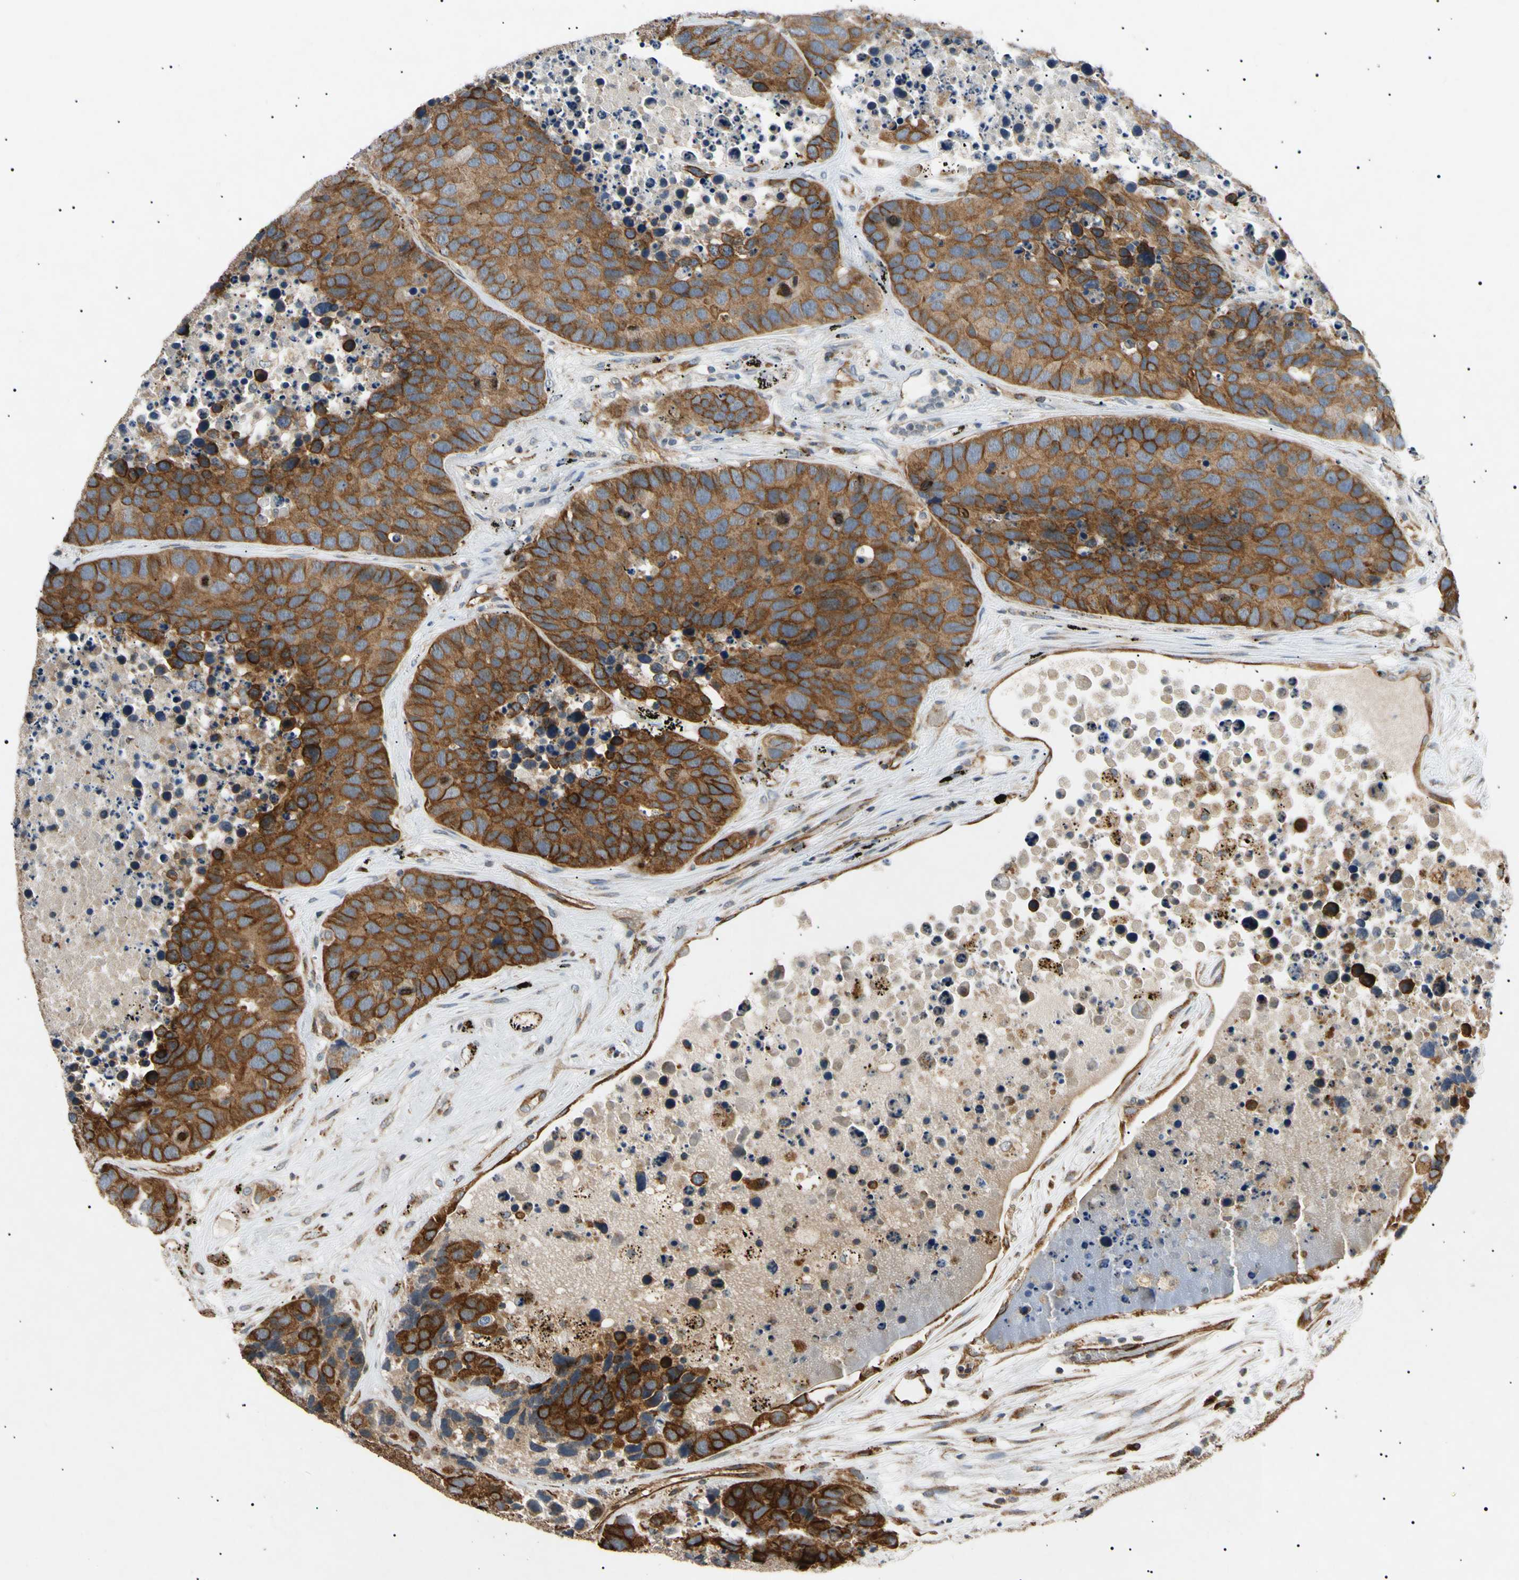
{"staining": {"intensity": "moderate", "quantity": "25%-75%", "location": "cytoplasmic/membranous,nuclear"}, "tissue": "carcinoid", "cell_type": "Tumor cells", "image_type": "cancer", "snomed": [{"axis": "morphology", "description": "Carcinoid, malignant, NOS"}, {"axis": "topography", "description": "Lung"}], "caption": "The image shows immunohistochemical staining of carcinoid. There is moderate cytoplasmic/membranous and nuclear positivity is appreciated in about 25%-75% of tumor cells.", "gene": "TUBB4A", "patient": {"sex": "male", "age": 60}}